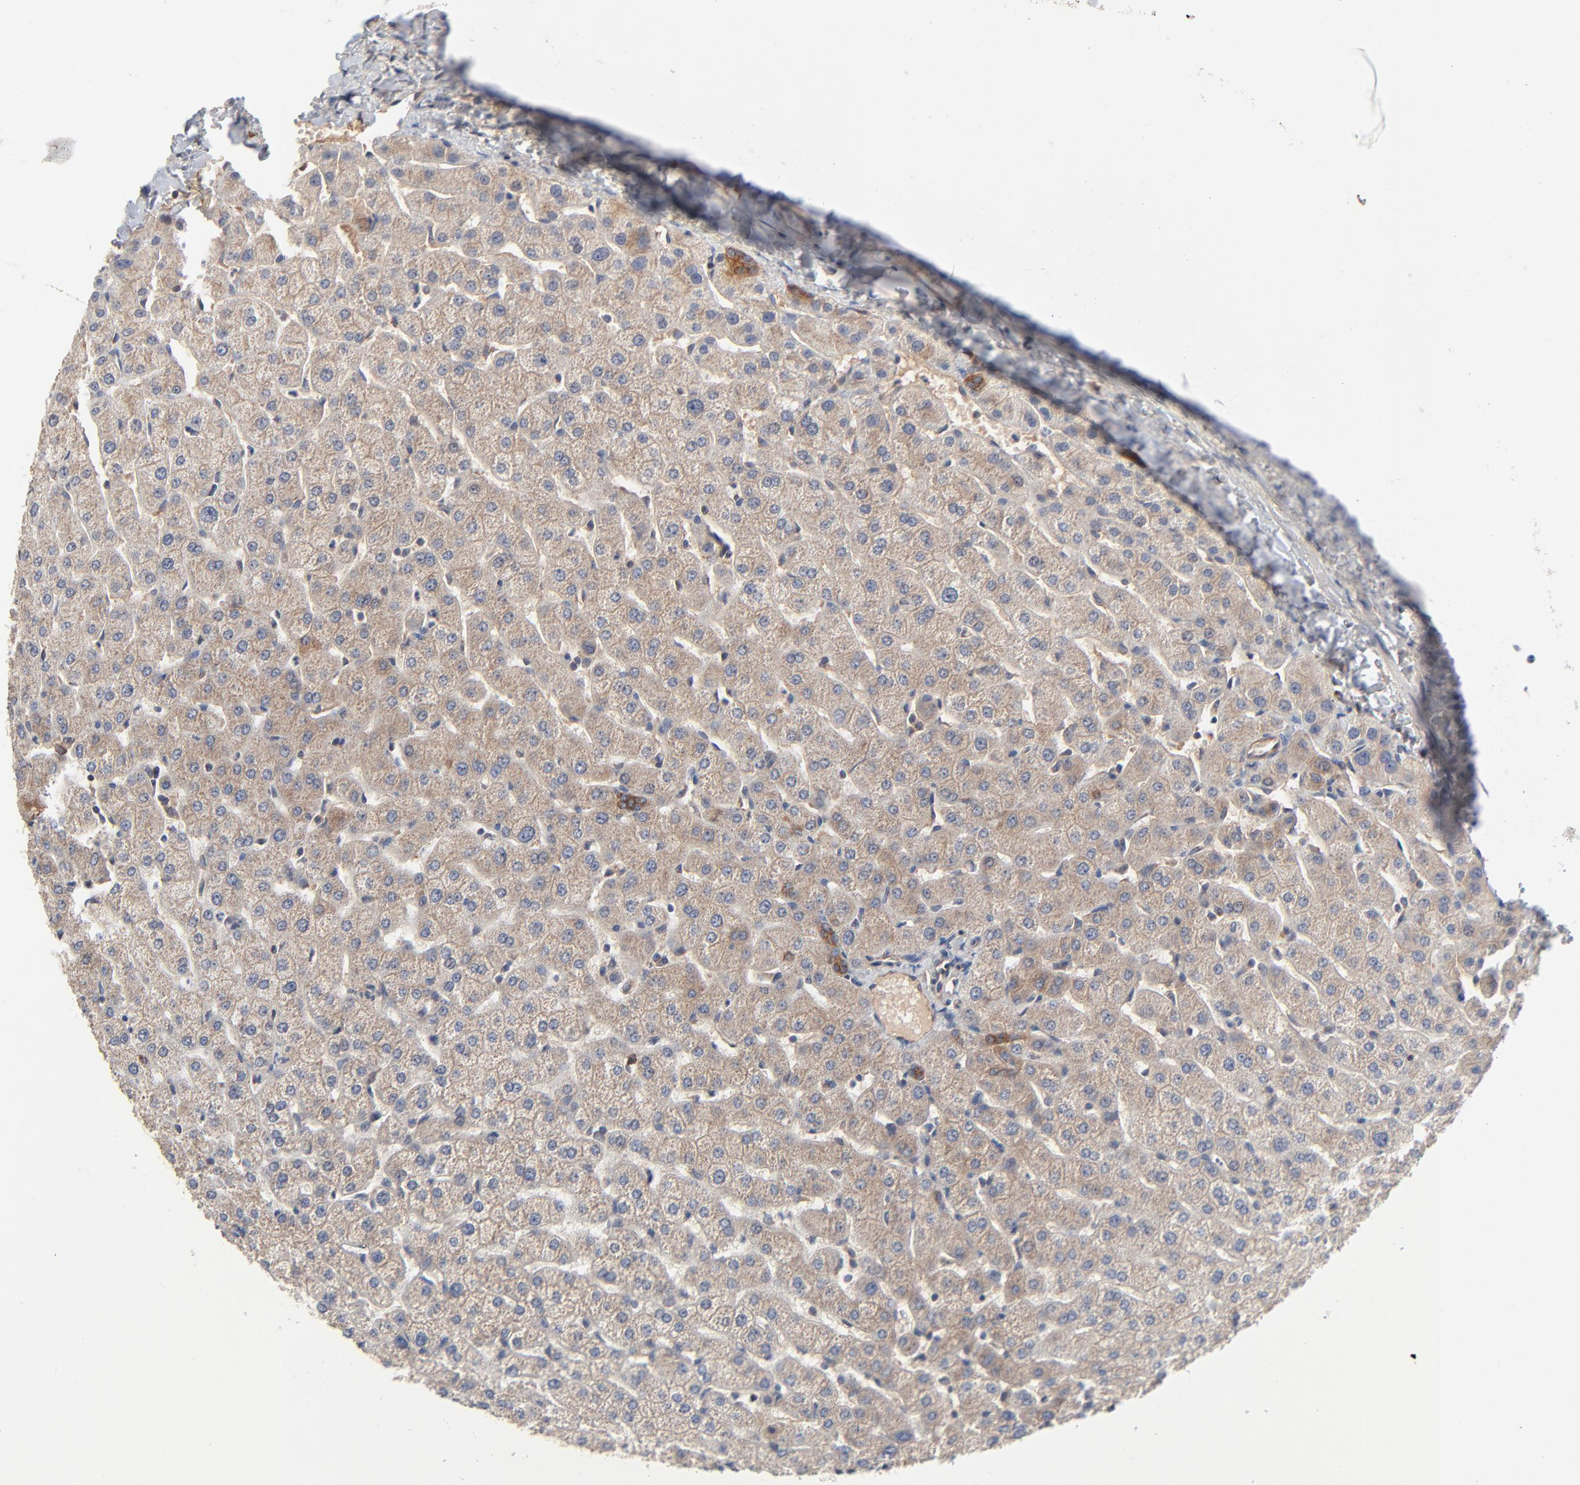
{"staining": {"intensity": "moderate", "quantity": ">75%", "location": "cytoplasmic/membranous"}, "tissue": "liver", "cell_type": "Cholangiocytes", "image_type": "normal", "snomed": [{"axis": "morphology", "description": "Normal tissue, NOS"}, {"axis": "morphology", "description": "Fibrosis, NOS"}, {"axis": "topography", "description": "Liver"}], "caption": "DAB immunohistochemical staining of normal human liver reveals moderate cytoplasmic/membranous protein expression in about >75% of cholangiocytes.", "gene": "ABLIM3", "patient": {"sex": "female", "age": 29}}